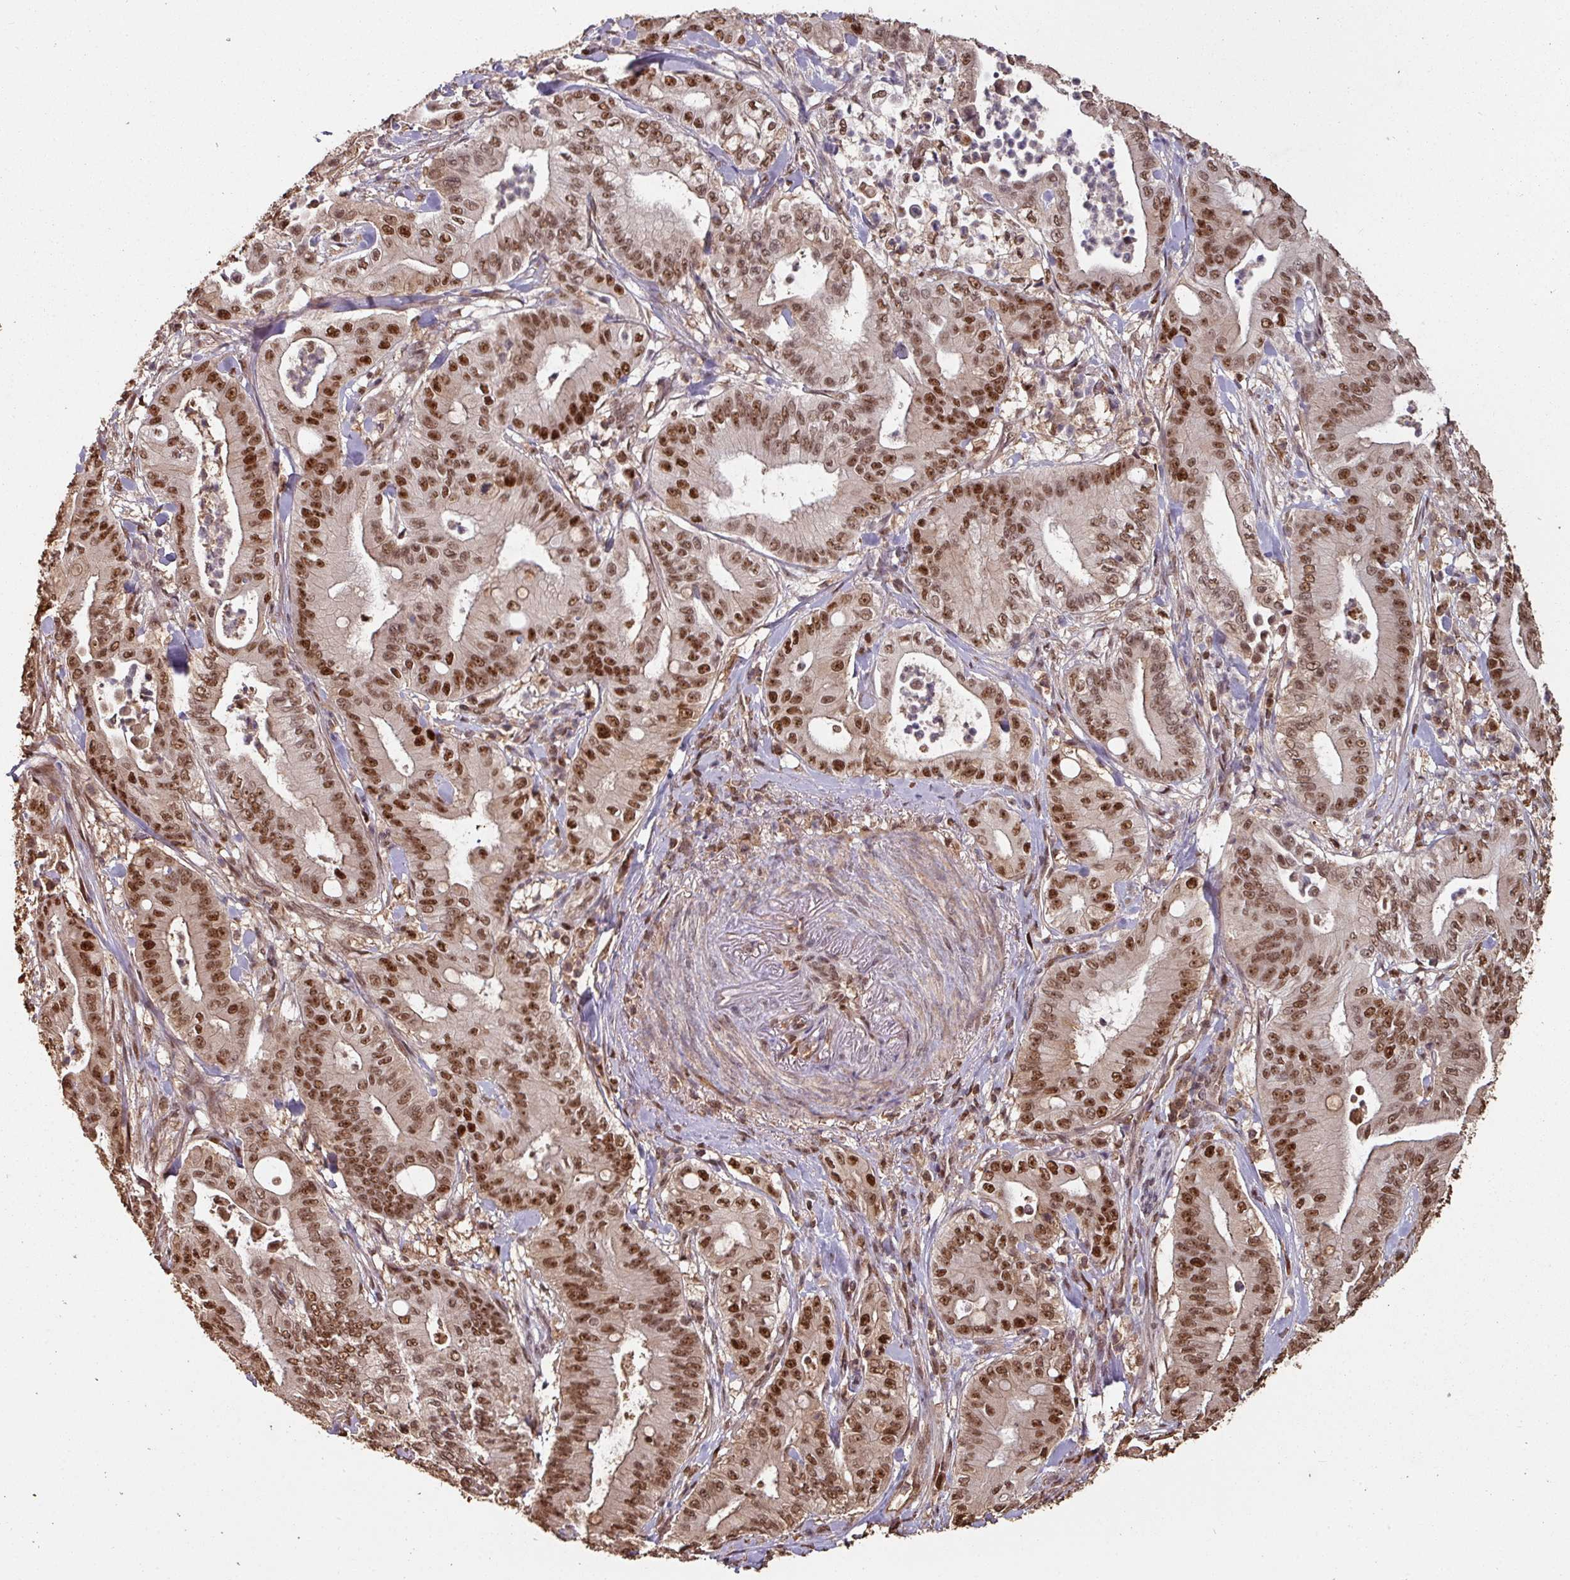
{"staining": {"intensity": "strong", "quantity": ">75%", "location": "nuclear"}, "tissue": "pancreatic cancer", "cell_type": "Tumor cells", "image_type": "cancer", "snomed": [{"axis": "morphology", "description": "Adenocarcinoma, NOS"}, {"axis": "topography", "description": "Pancreas"}], "caption": "Immunohistochemistry histopathology image of neoplastic tissue: pancreatic cancer stained using immunohistochemistry (IHC) shows high levels of strong protein expression localized specifically in the nuclear of tumor cells, appearing as a nuclear brown color.", "gene": "POLD1", "patient": {"sex": "male", "age": 71}}